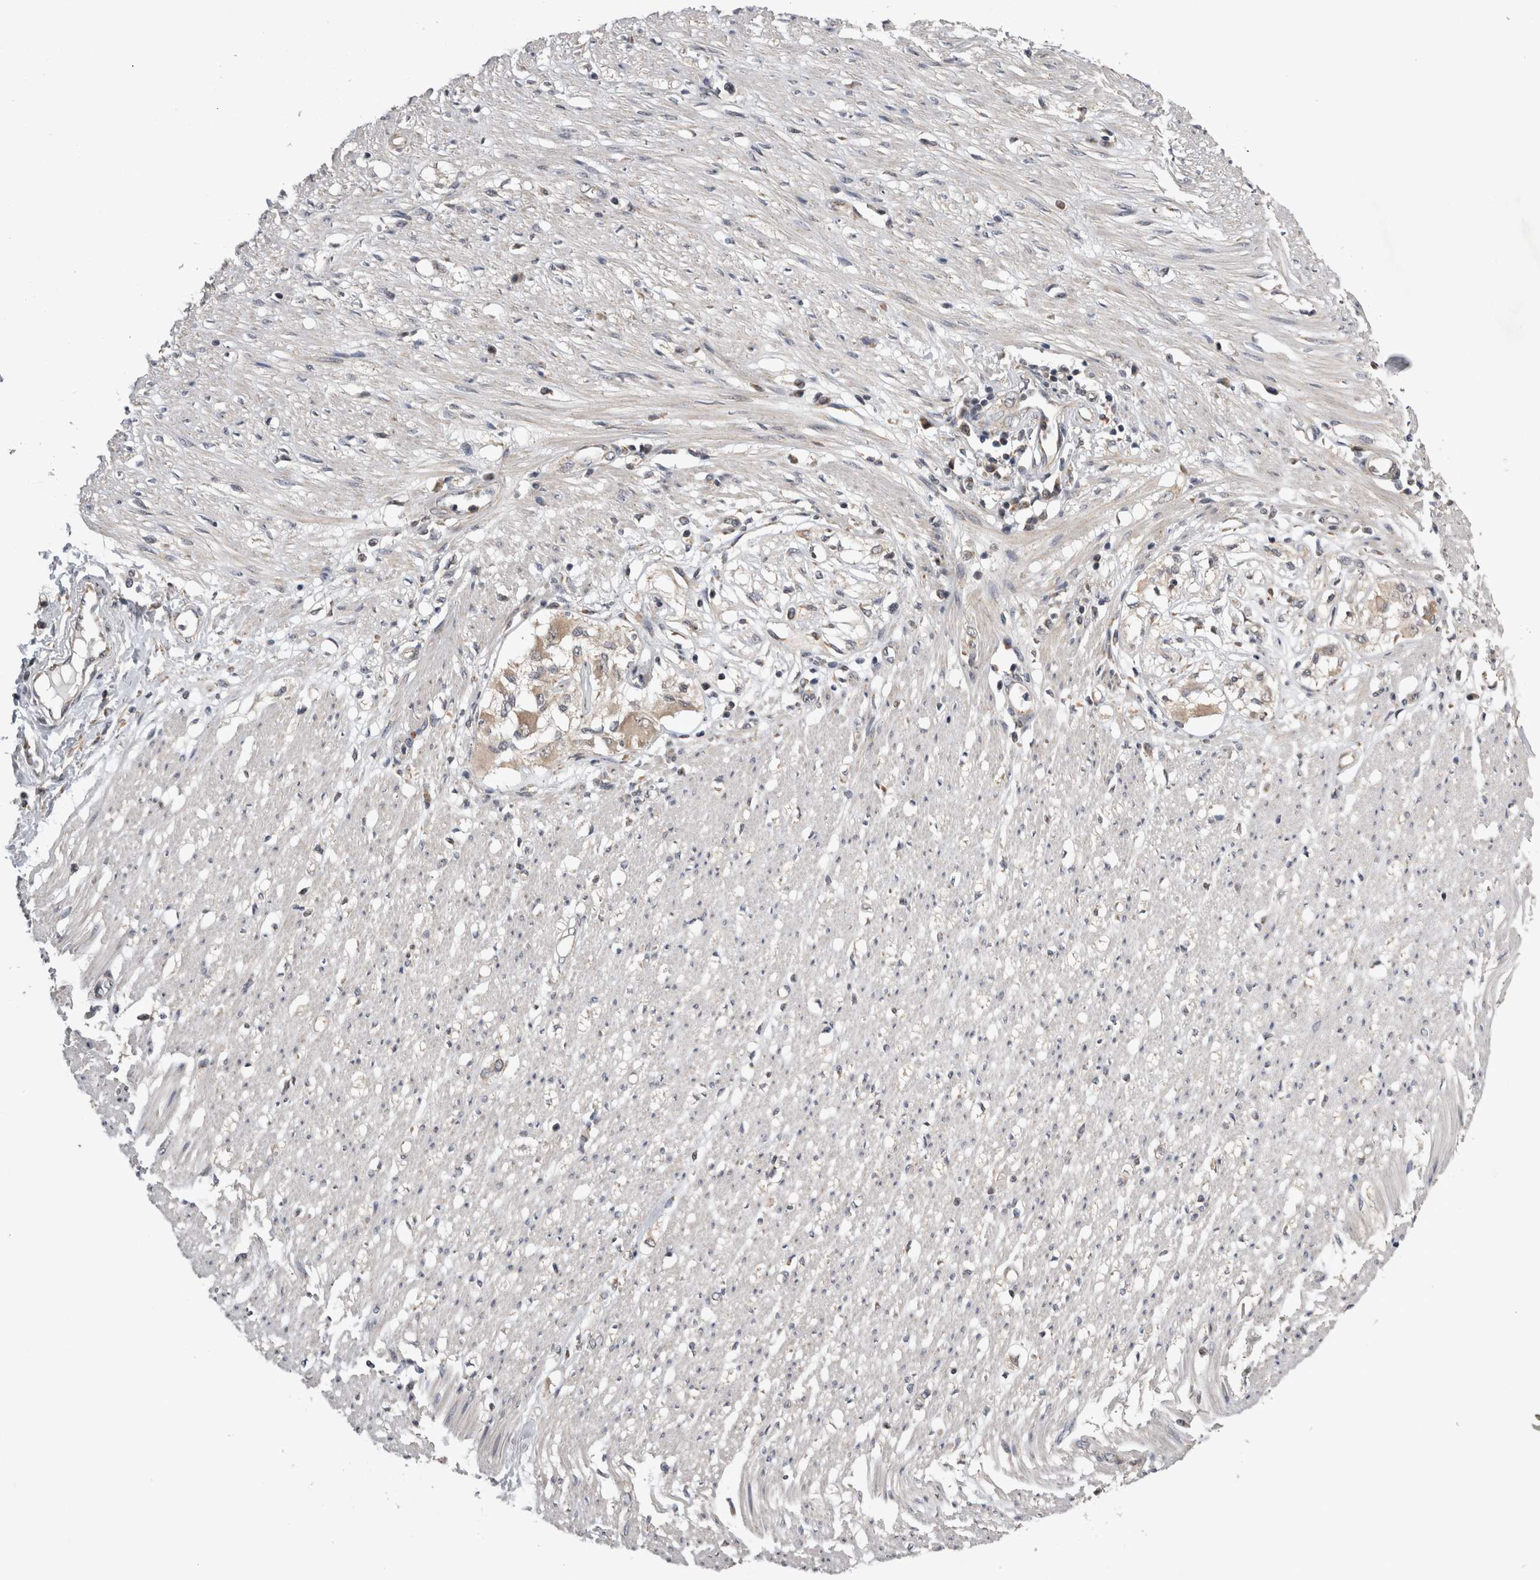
{"staining": {"intensity": "moderate", "quantity": "25%-75%", "location": "cytoplasmic/membranous"}, "tissue": "soft tissue", "cell_type": "Chondrocytes", "image_type": "normal", "snomed": [{"axis": "morphology", "description": "Normal tissue, NOS"}, {"axis": "morphology", "description": "Adenocarcinoma, NOS"}, {"axis": "topography", "description": "Colon"}, {"axis": "topography", "description": "Peripheral nerve tissue"}], "caption": "Soft tissue was stained to show a protein in brown. There is medium levels of moderate cytoplasmic/membranous expression in approximately 25%-75% of chondrocytes. The protein is shown in brown color, while the nuclei are stained blue.", "gene": "ARHGAP29", "patient": {"sex": "male", "age": 14}}